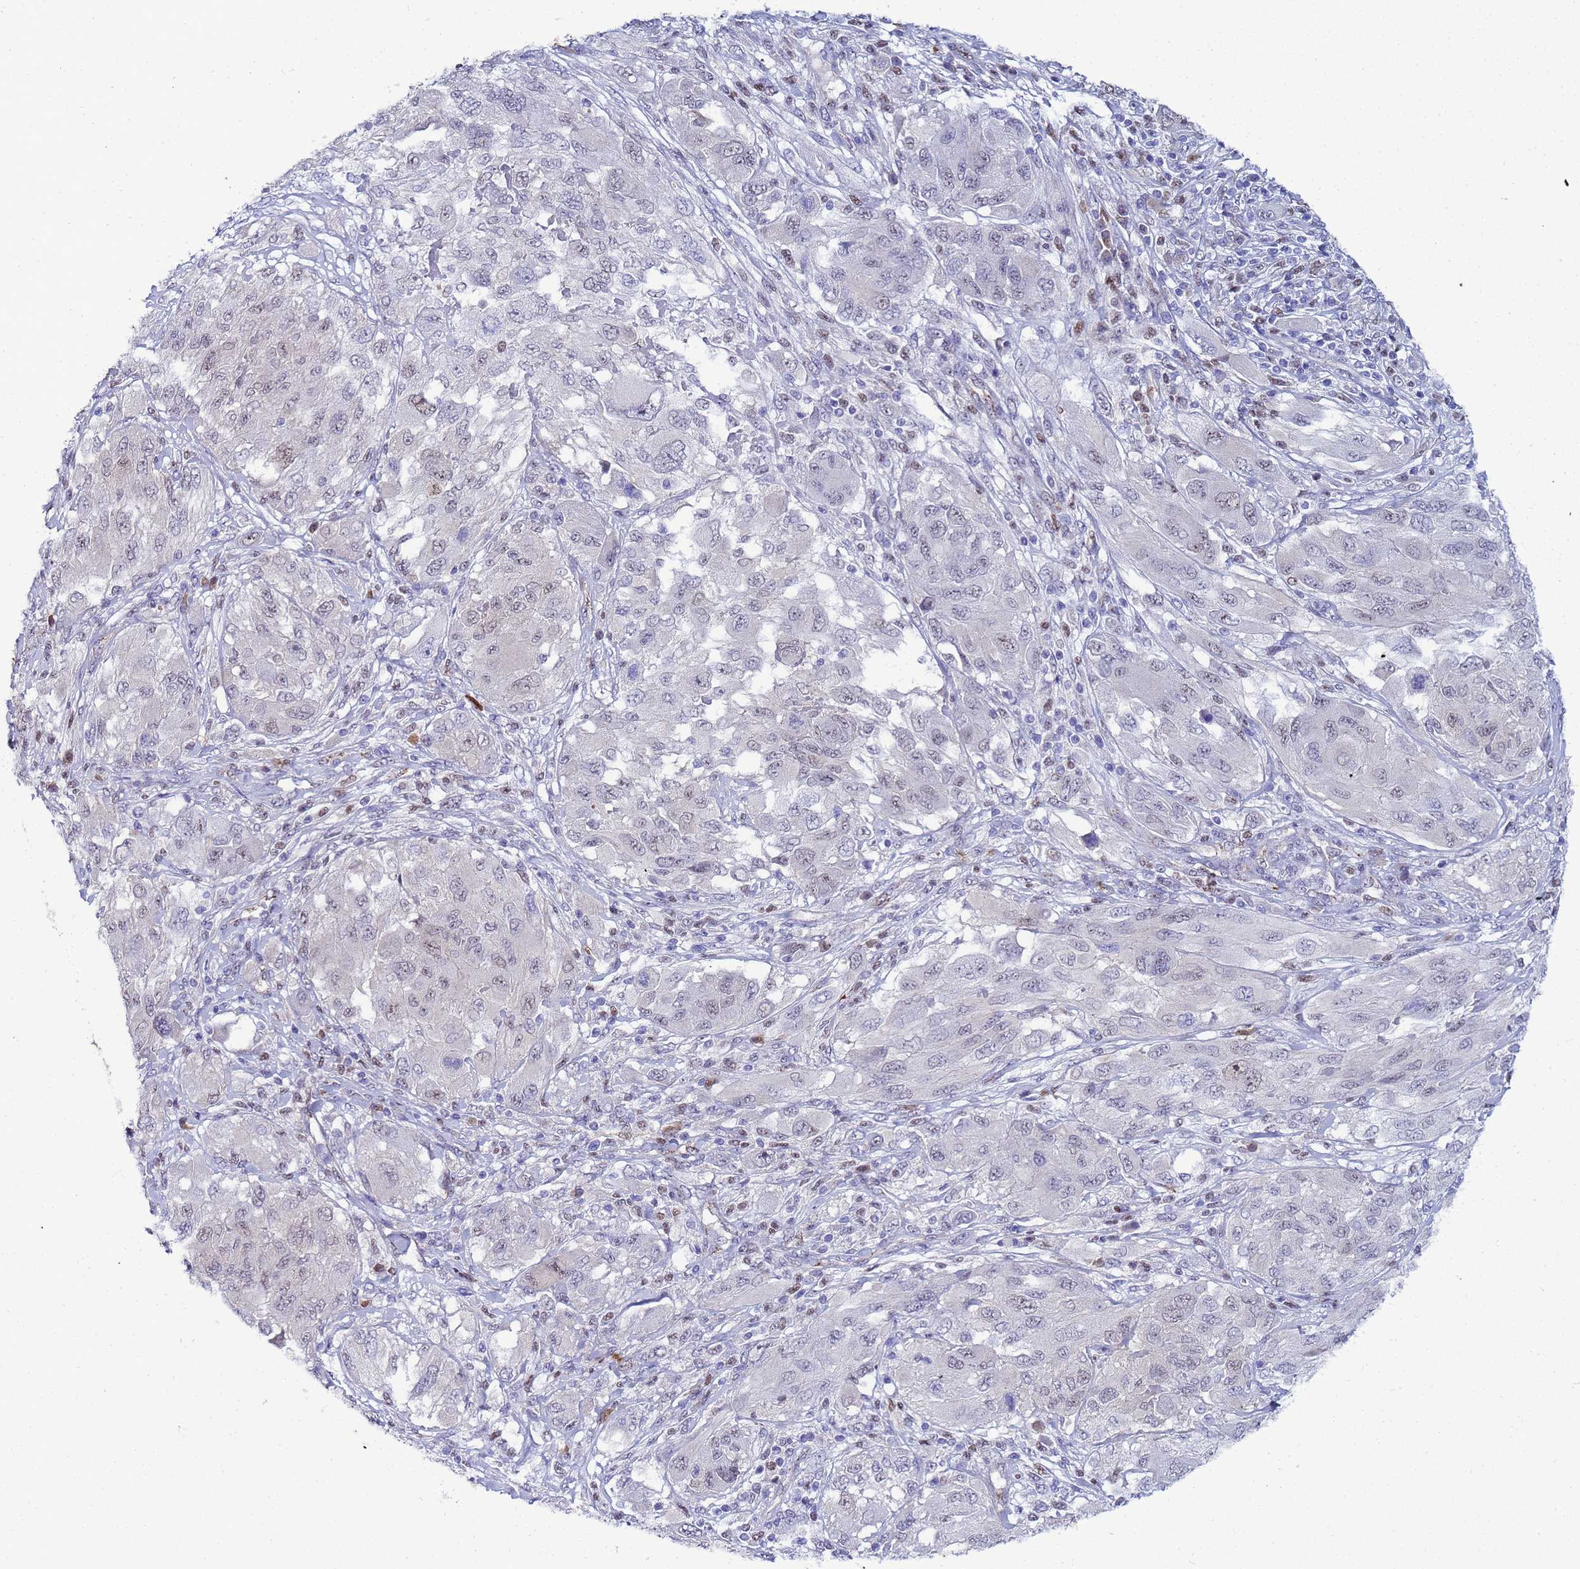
{"staining": {"intensity": "negative", "quantity": "none", "location": "none"}, "tissue": "melanoma", "cell_type": "Tumor cells", "image_type": "cancer", "snomed": [{"axis": "morphology", "description": "Malignant melanoma, NOS"}, {"axis": "topography", "description": "Skin"}], "caption": "Tumor cells show no significant expression in malignant melanoma.", "gene": "SLC25A37", "patient": {"sex": "female", "age": 91}}